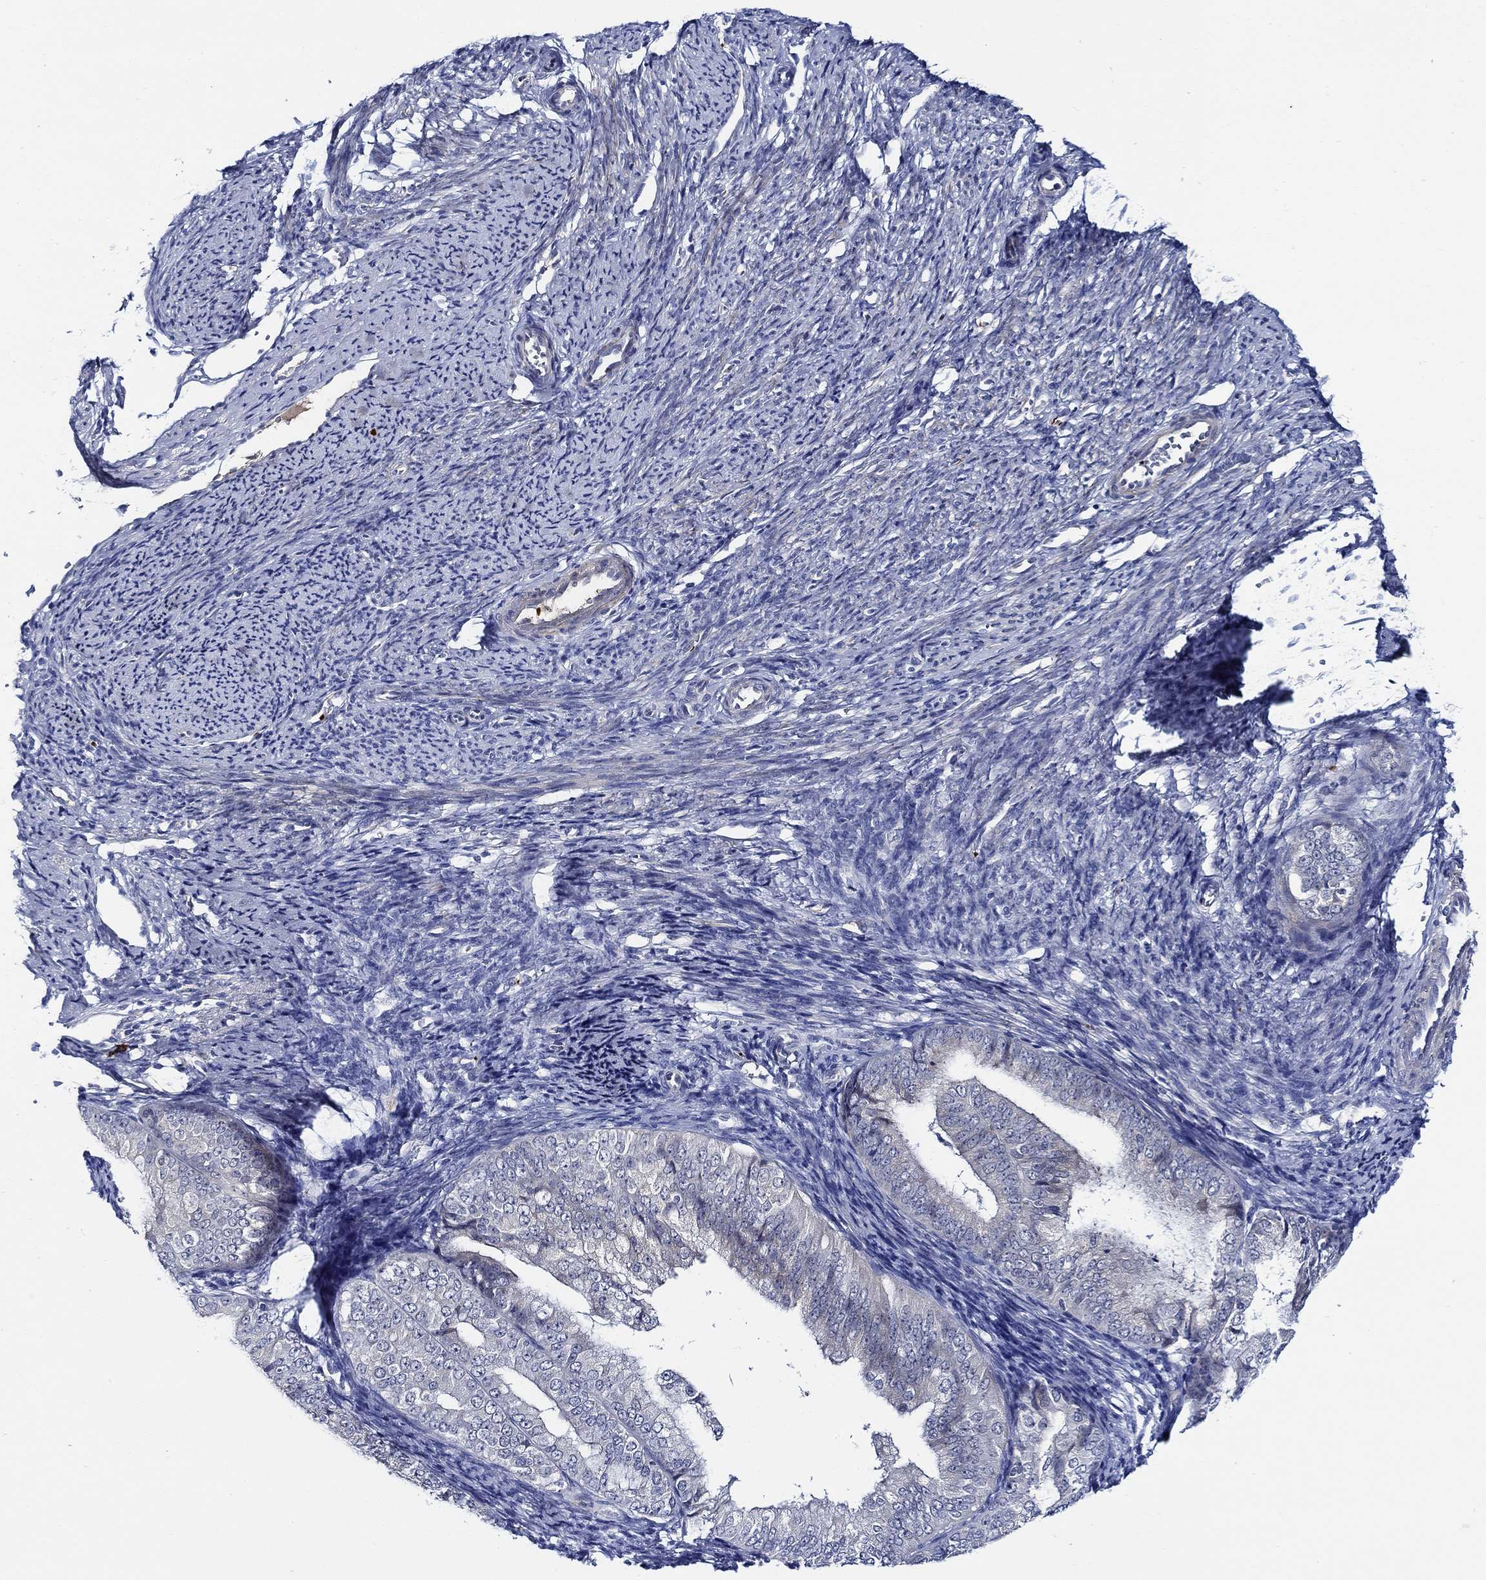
{"staining": {"intensity": "negative", "quantity": "none", "location": "none"}, "tissue": "endometrial cancer", "cell_type": "Tumor cells", "image_type": "cancer", "snomed": [{"axis": "morphology", "description": "Adenocarcinoma, NOS"}, {"axis": "topography", "description": "Endometrium"}], "caption": "Tumor cells are negative for brown protein staining in endometrial cancer.", "gene": "ALOX12", "patient": {"sex": "female", "age": 63}}